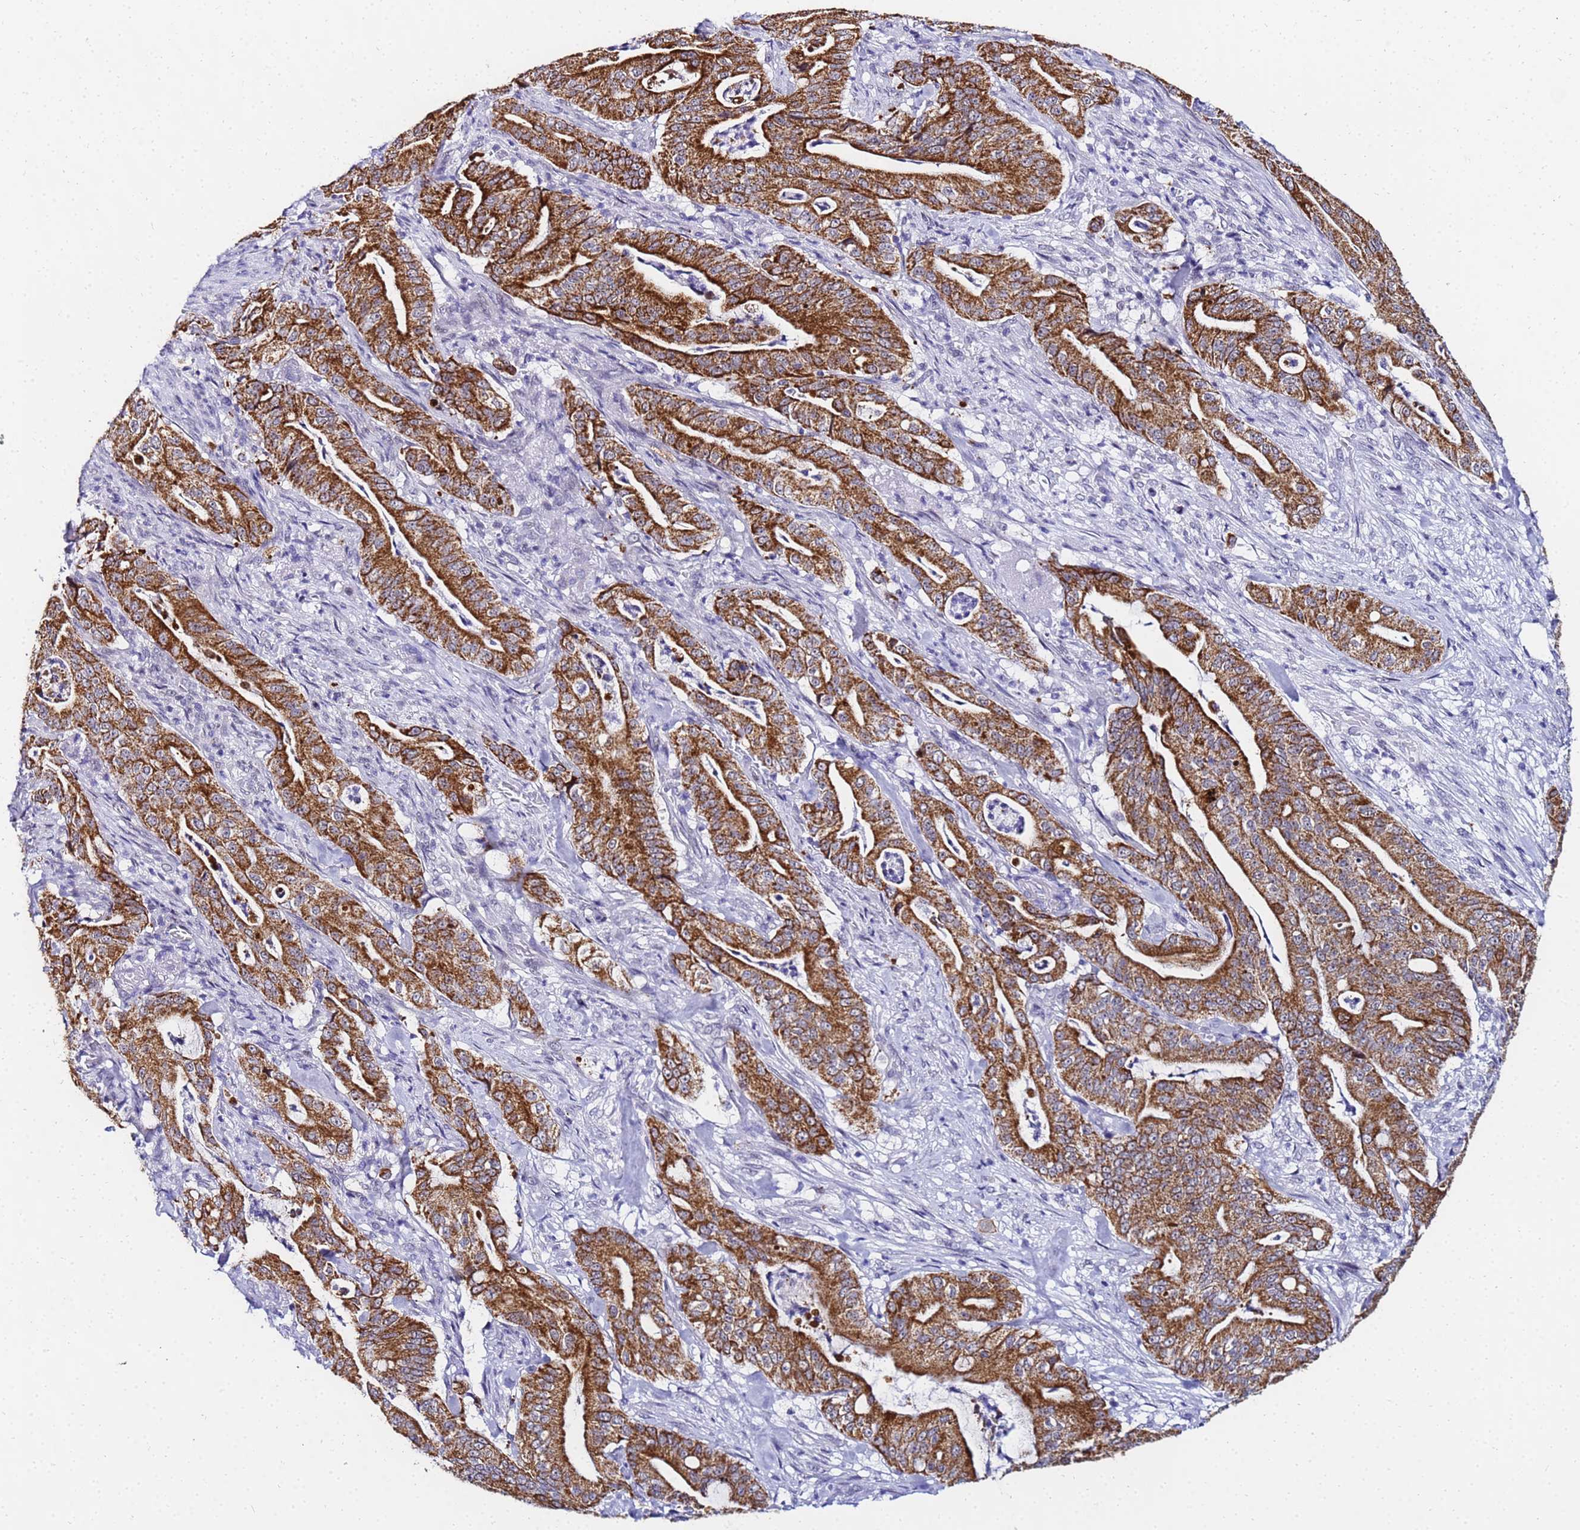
{"staining": {"intensity": "strong", "quantity": ">75%", "location": "cytoplasmic/membranous"}, "tissue": "pancreatic cancer", "cell_type": "Tumor cells", "image_type": "cancer", "snomed": [{"axis": "morphology", "description": "Adenocarcinoma, NOS"}, {"axis": "topography", "description": "Pancreas"}], "caption": "Protein staining exhibits strong cytoplasmic/membranous staining in approximately >75% of tumor cells in pancreatic cancer (adenocarcinoma).", "gene": "CKMT1A", "patient": {"sex": "male", "age": 71}}